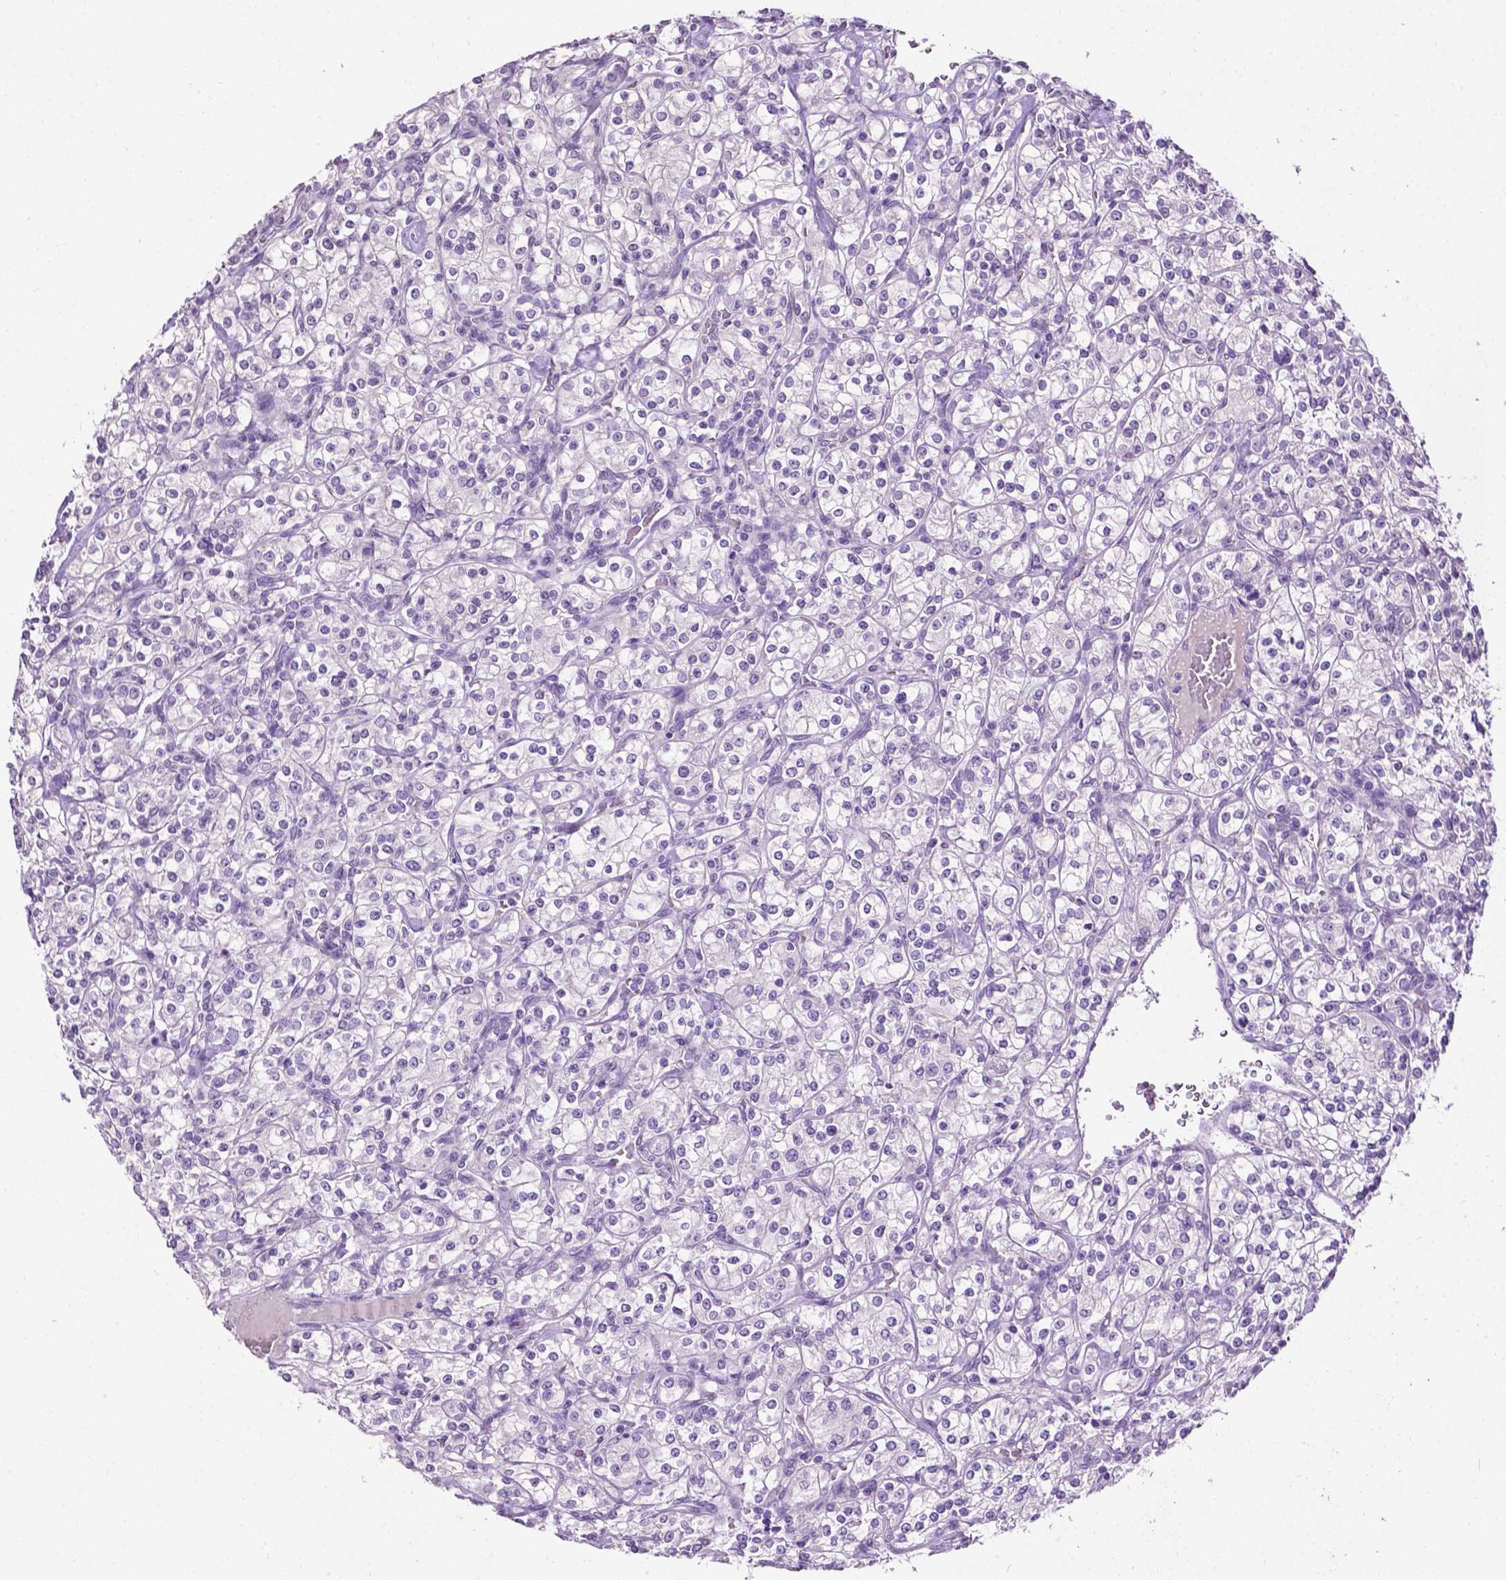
{"staining": {"intensity": "negative", "quantity": "none", "location": "none"}, "tissue": "renal cancer", "cell_type": "Tumor cells", "image_type": "cancer", "snomed": [{"axis": "morphology", "description": "Adenocarcinoma, NOS"}, {"axis": "topography", "description": "Kidney"}], "caption": "Renal cancer stained for a protein using IHC shows no positivity tumor cells.", "gene": "TACSTD2", "patient": {"sex": "male", "age": 77}}